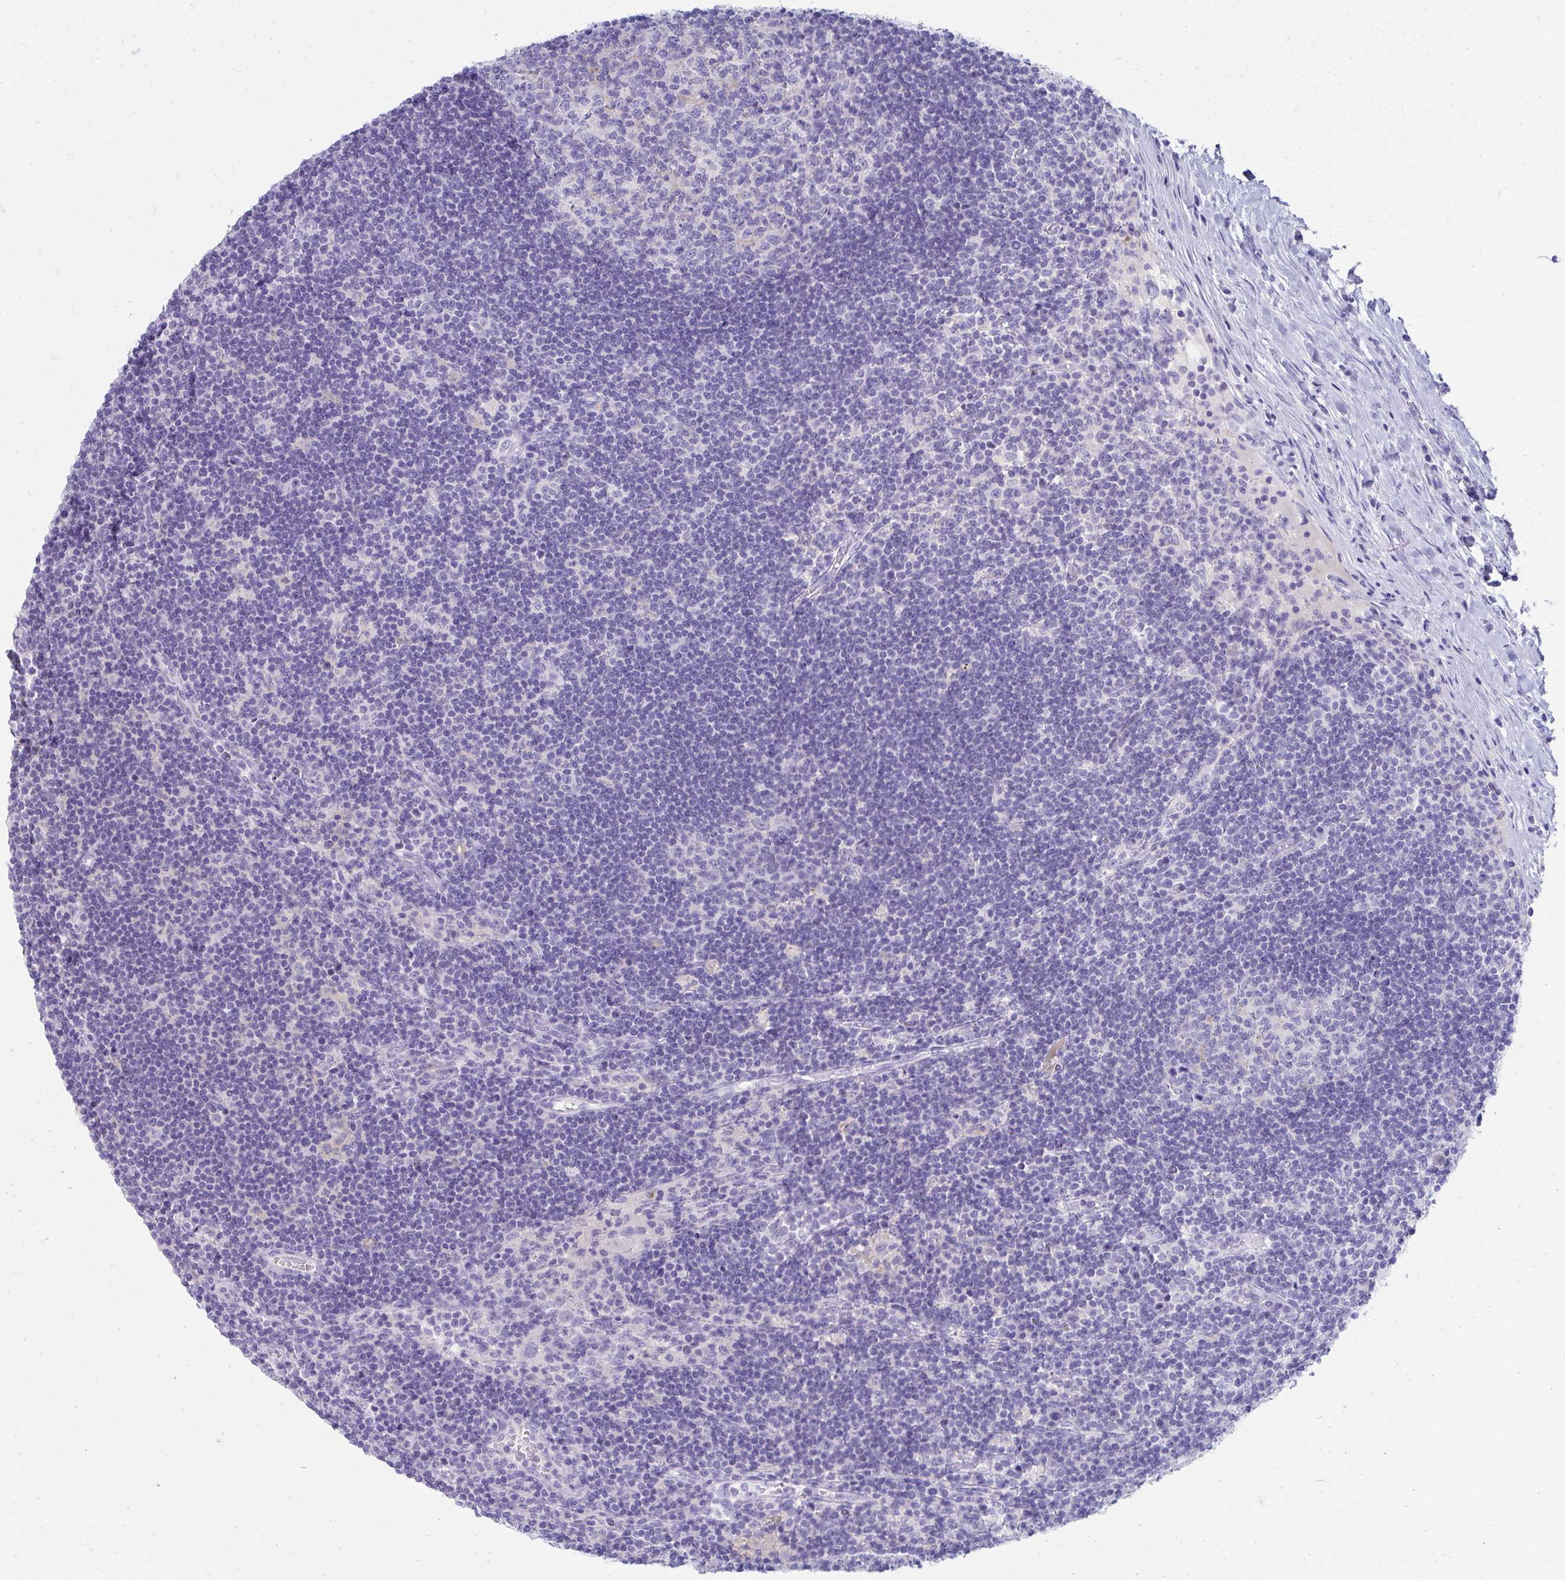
{"staining": {"intensity": "negative", "quantity": "none", "location": "none"}, "tissue": "lymph node", "cell_type": "Germinal center cells", "image_type": "normal", "snomed": [{"axis": "morphology", "description": "Normal tissue, NOS"}, {"axis": "topography", "description": "Lymph node"}], "caption": "High power microscopy micrograph of an immunohistochemistry (IHC) image of normal lymph node, revealing no significant staining in germinal center cells. (Brightfield microscopy of DAB immunohistochemistry at high magnification).", "gene": "SEC14L3", "patient": {"sex": "male", "age": 67}}